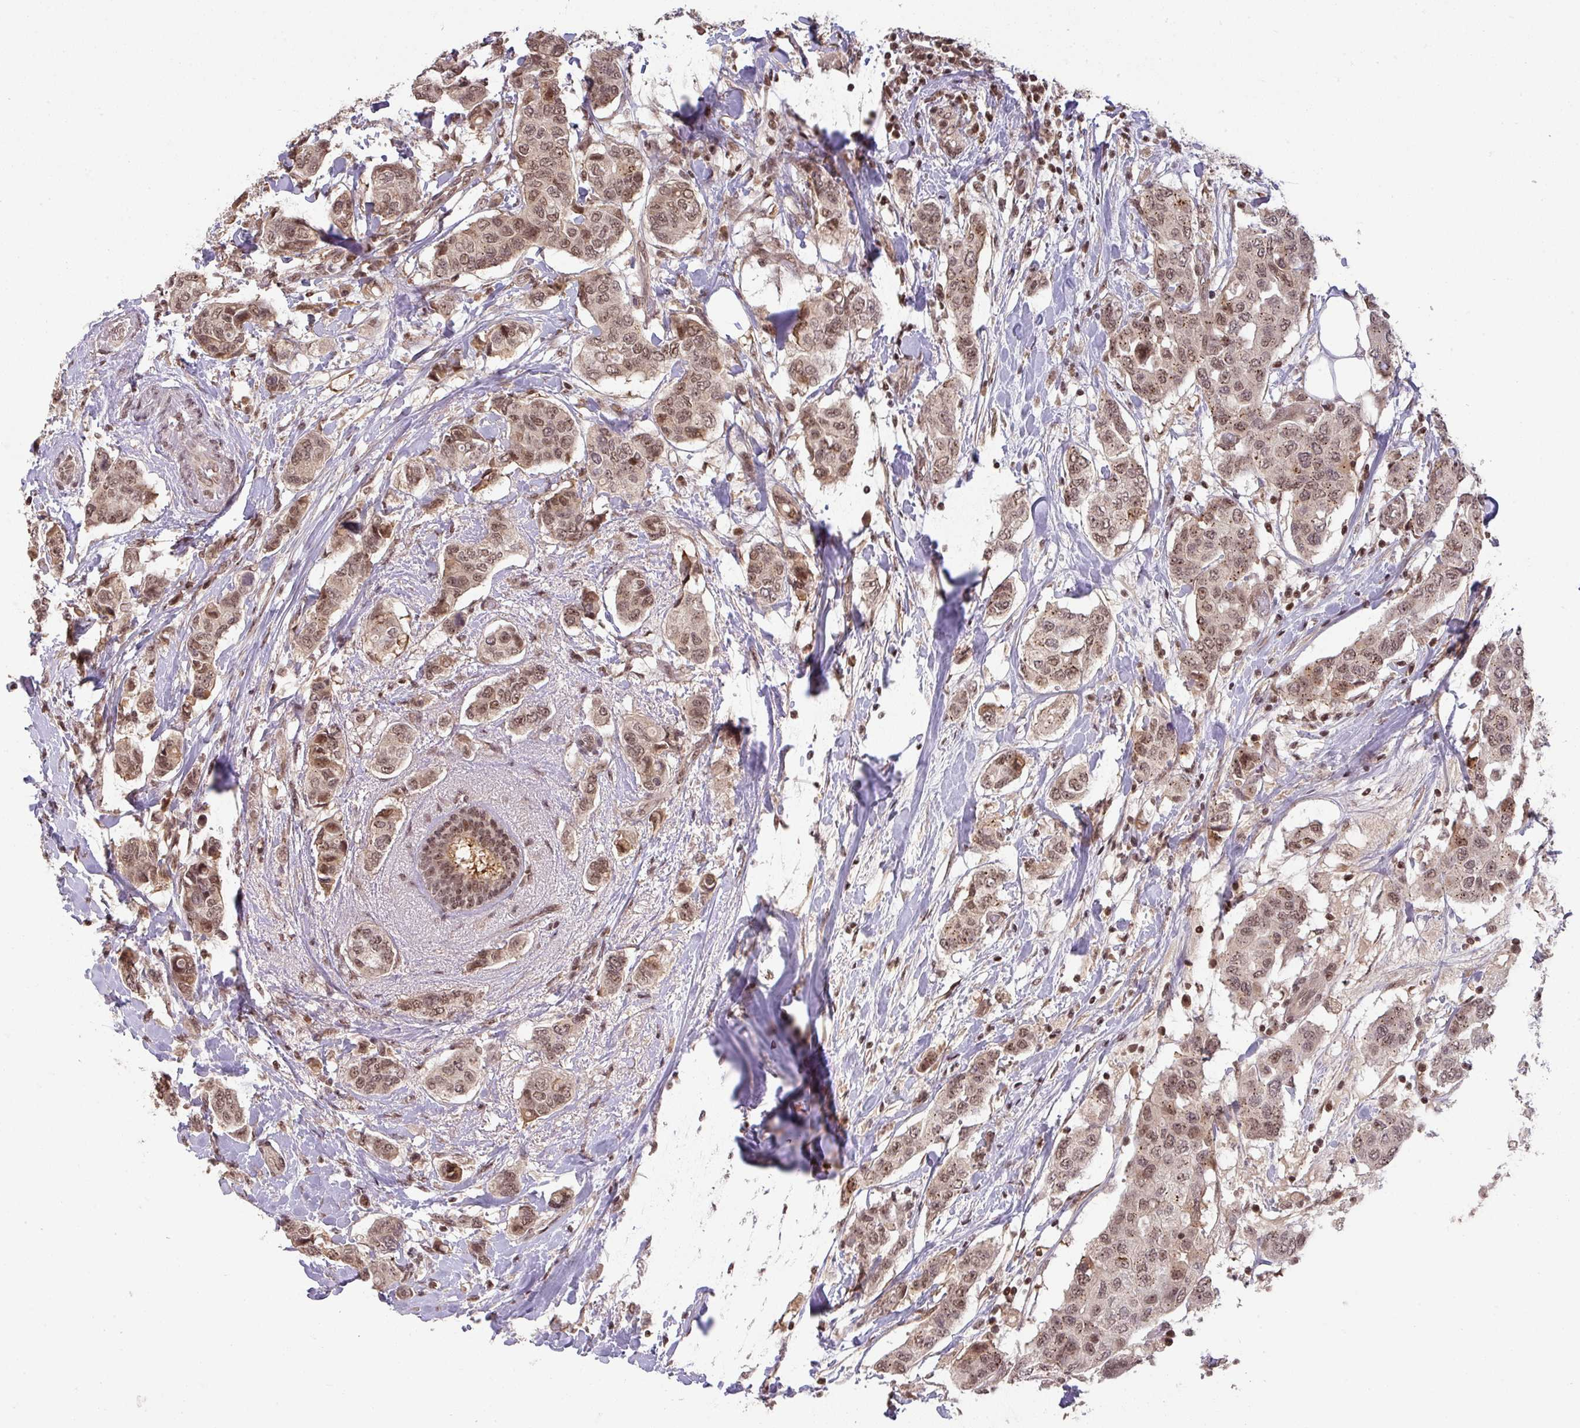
{"staining": {"intensity": "moderate", "quantity": ">75%", "location": "nuclear"}, "tissue": "breast cancer", "cell_type": "Tumor cells", "image_type": "cancer", "snomed": [{"axis": "morphology", "description": "Lobular carcinoma"}, {"axis": "topography", "description": "Breast"}], "caption": "Moderate nuclear staining is appreciated in approximately >75% of tumor cells in breast lobular carcinoma. Nuclei are stained in blue.", "gene": "ZBTB14", "patient": {"sex": "female", "age": 51}}